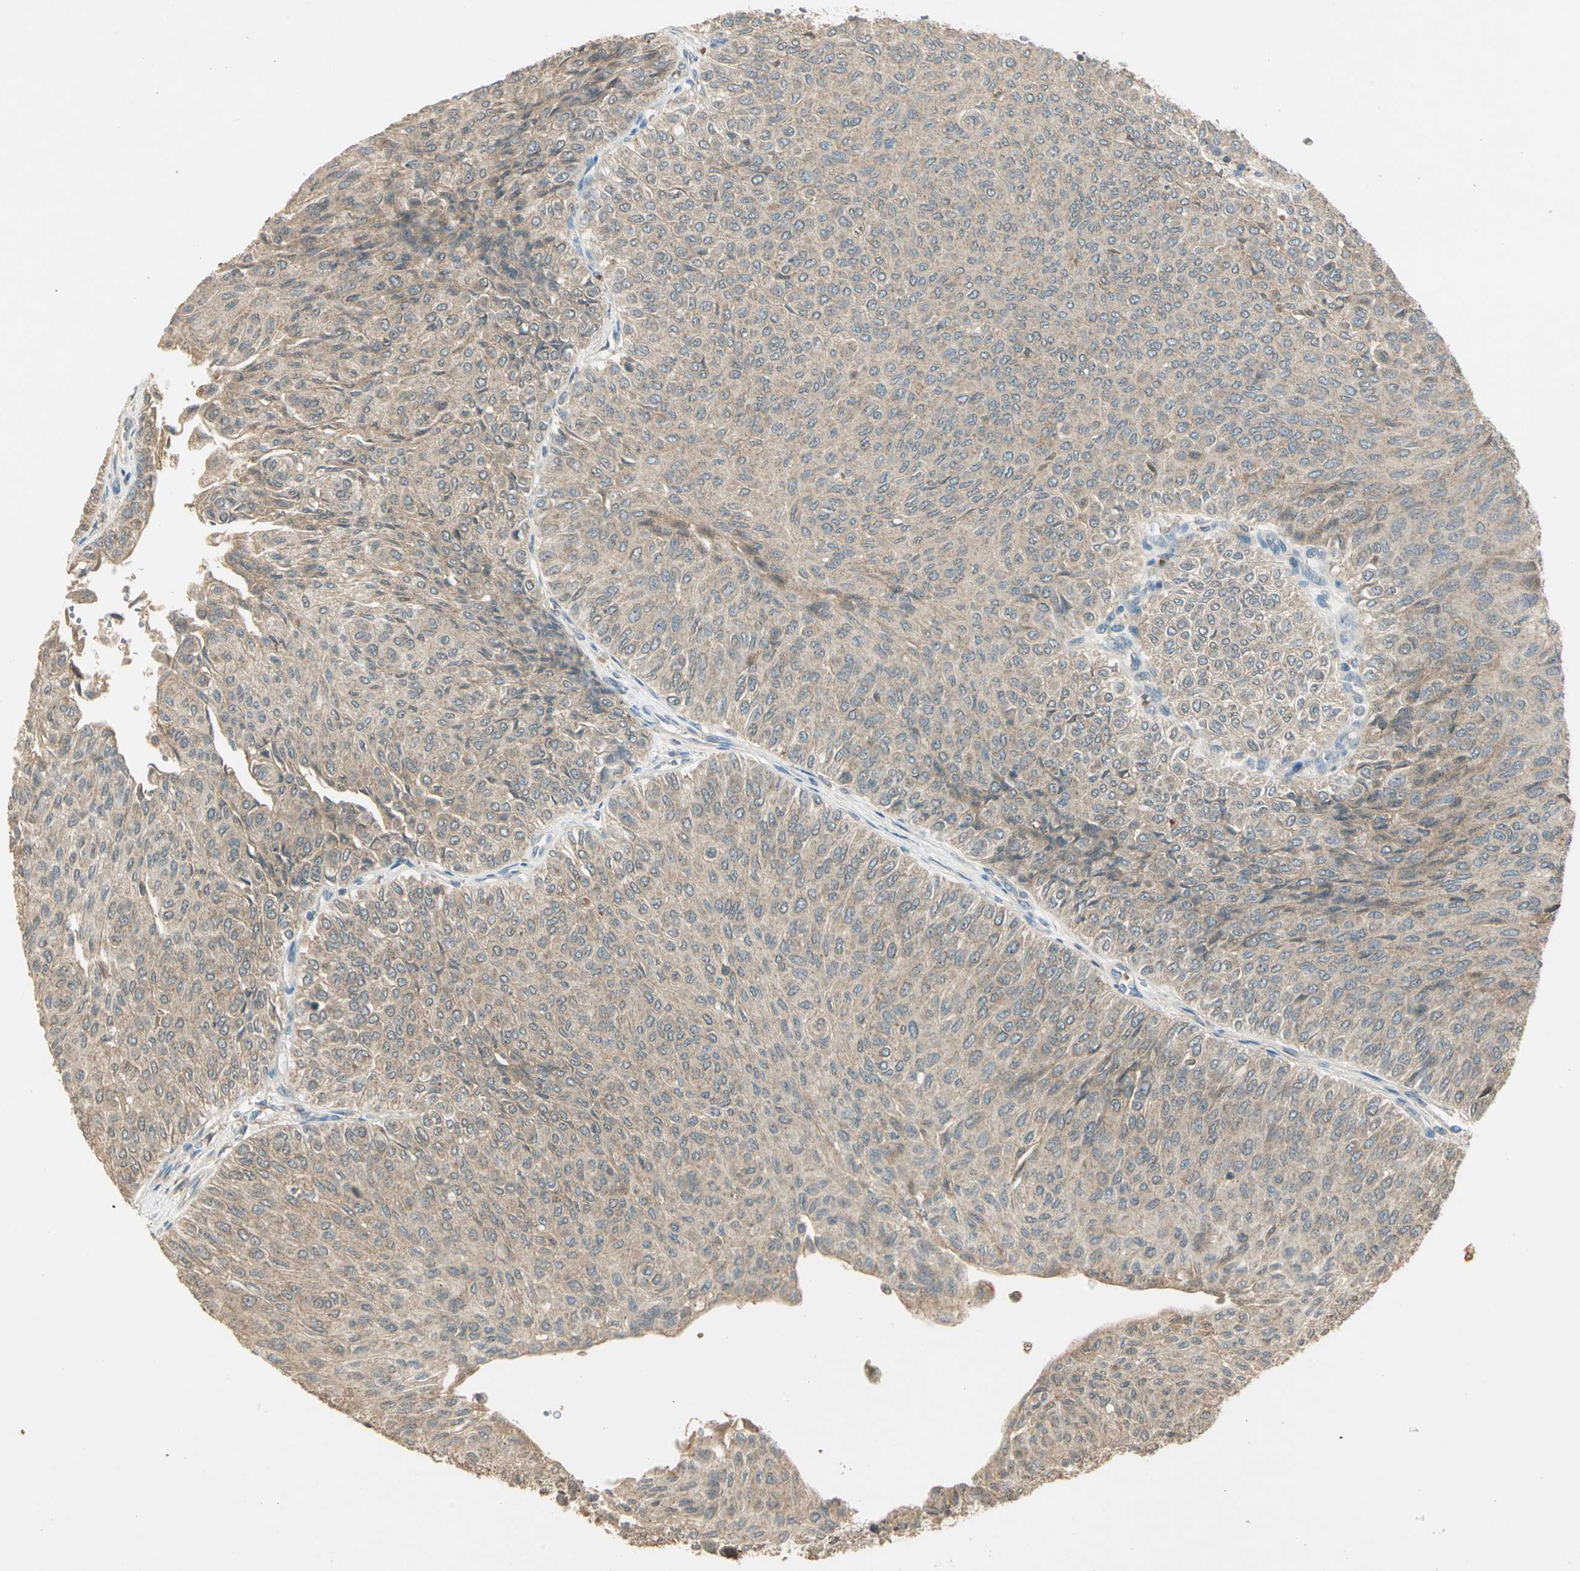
{"staining": {"intensity": "weak", "quantity": ">75%", "location": "cytoplasmic/membranous"}, "tissue": "urothelial cancer", "cell_type": "Tumor cells", "image_type": "cancer", "snomed": [{"axis": "morphology", "description": "Urothelial carcinoma, Low grade"}, {"axis": "topography", "description": "Urinary bladder"}], "caption": "Immunohistochemistry (DAB (3,3'-diaminobenzidine)) staining of human urothelial carcinoma (low-grade) exhibits weak cytoplasmic/membranous protein positivity in about >75% of tumor cells.", "gene": "KEAP1", "patient": {"sex": "male", "age": 78}}